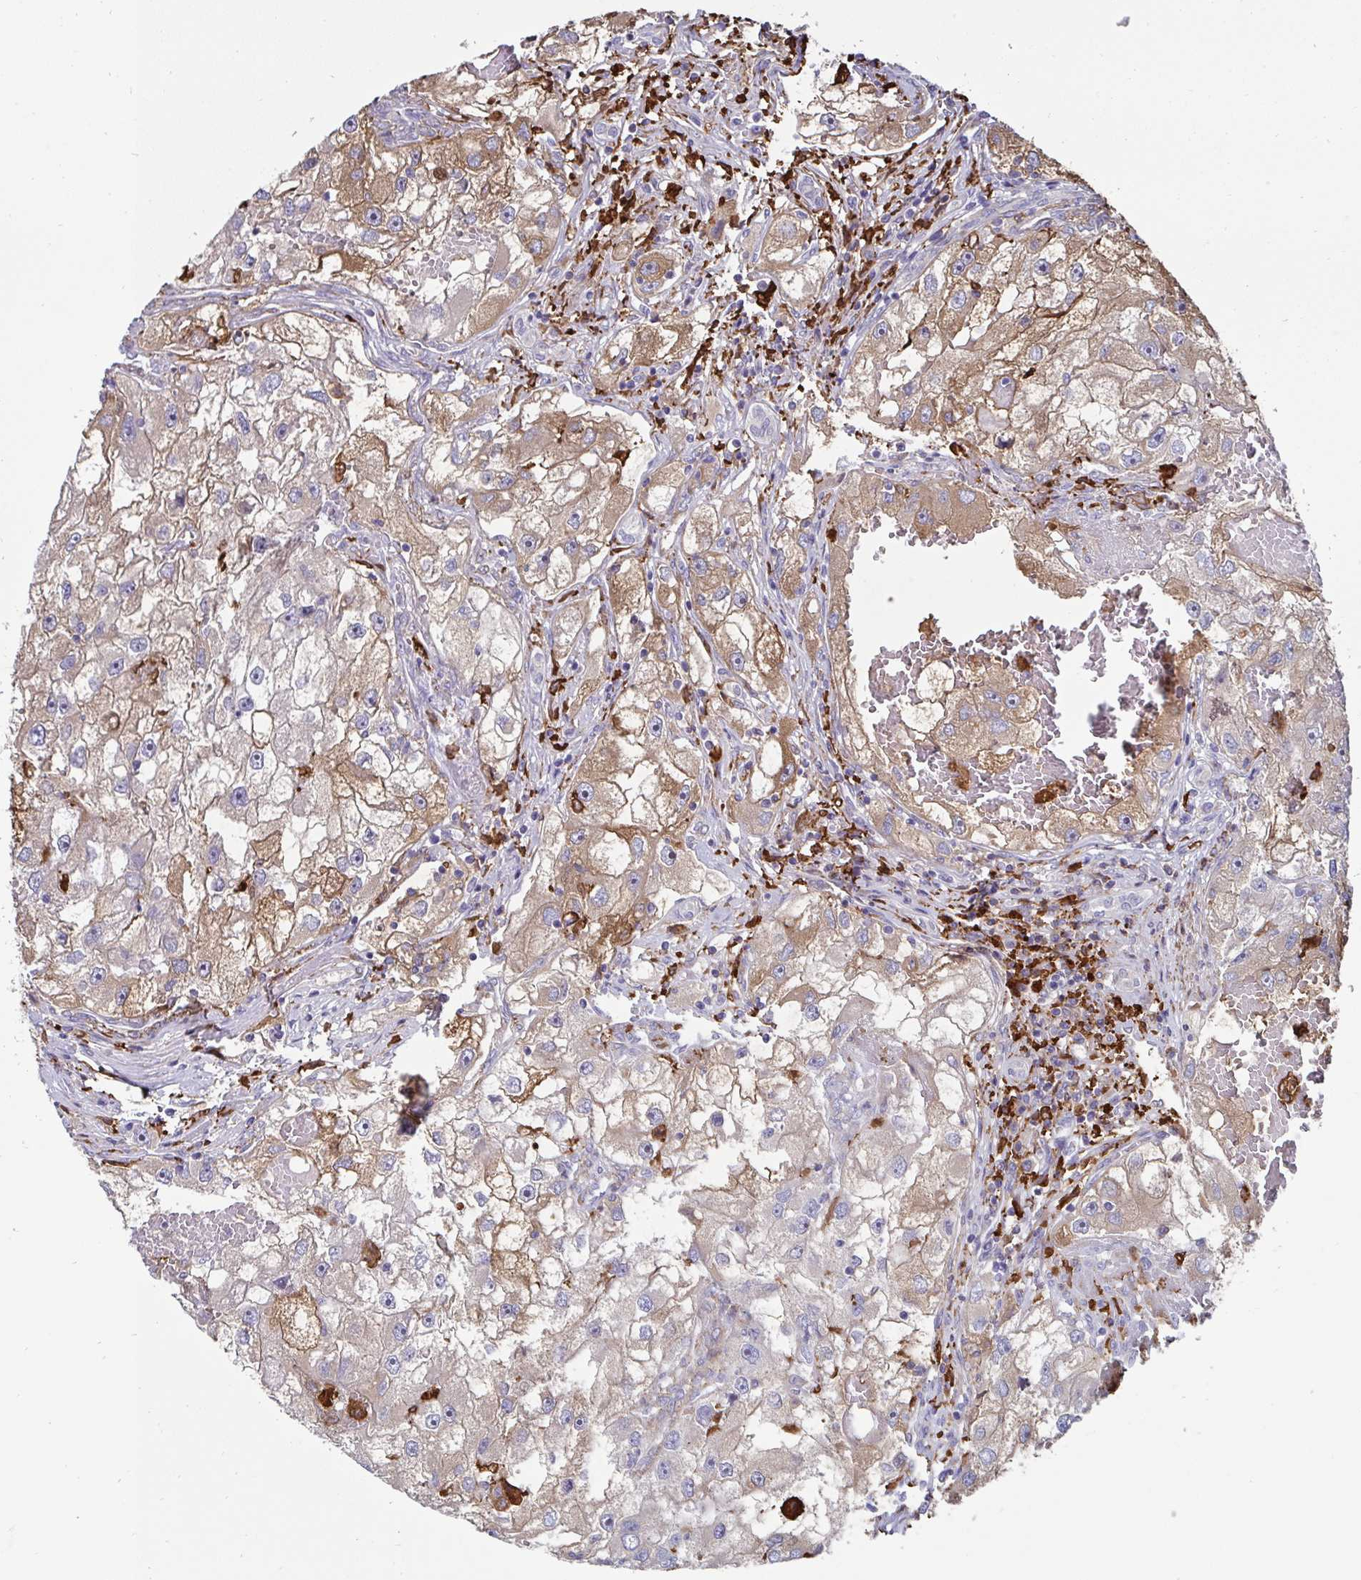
{"staining": {"intensity": "moderate", "quantity": ">75%", "location": "cytoplasmic/membranous"}, "tissue": "renal cancer", "cell_type": "Tumor cells", "image_type": "cancer", "snomed": [{"axis": "morphology", "description": "Adenocarcinoma, NOS"}, {"axis": "topography", "description": "Kidney"}], "caption": "The immunohistochemical stain labels moderate cytoplasmic/membranous staining in tumor cells of renal adenocarcinoma tissue. (Brightfield microscopy of DAB IHC at high magnification).", "gene": "FBXL13", "patient": {"sex": "male", "age": 63}}